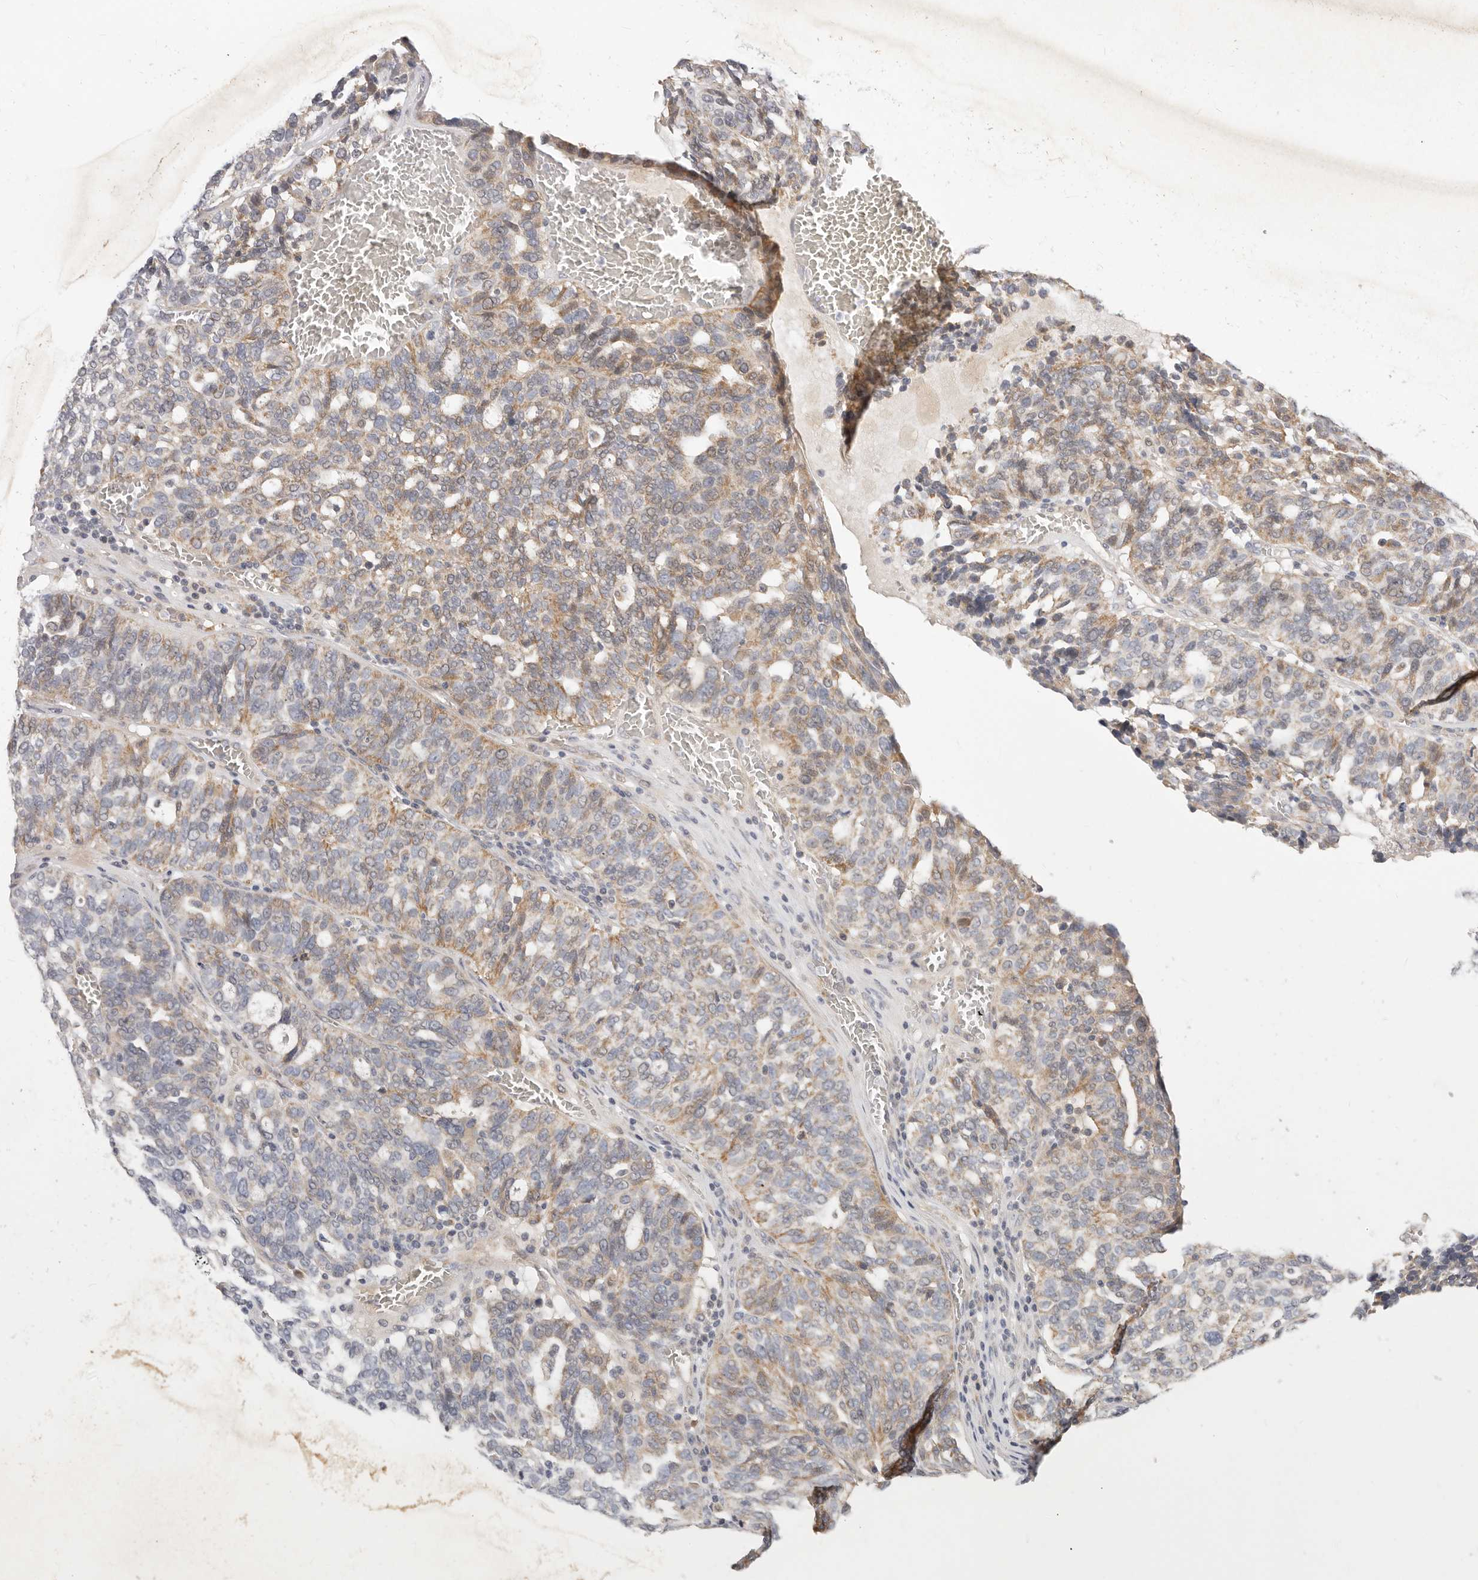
{"staining": {"intensity": "moderate", "quantity": "25%-75%", "location": "cytoplasmic/membranous"}, "tissue": "ovarian cancer", "cell_type": "Tumor cells", "image_type": "cancer", "snomed": [{"axis": "morphology", "description": "Cystadenocarcinoma, serous, NOS"}, {"axis": "topography", "description": "Ovary"}], "caption": "A micrograph of human ovarian serous cystadenocarcinoma stained for a protein shows moderate cytoplasmic/membranous brown staining in tumor cells. The staining is performed using DAB brown chromogen to label protein expression. The nuclei are counter-stained blue using hematoxylin.", "gene": "TFB2M", "patient": {"sex": "female", "age": 59}}